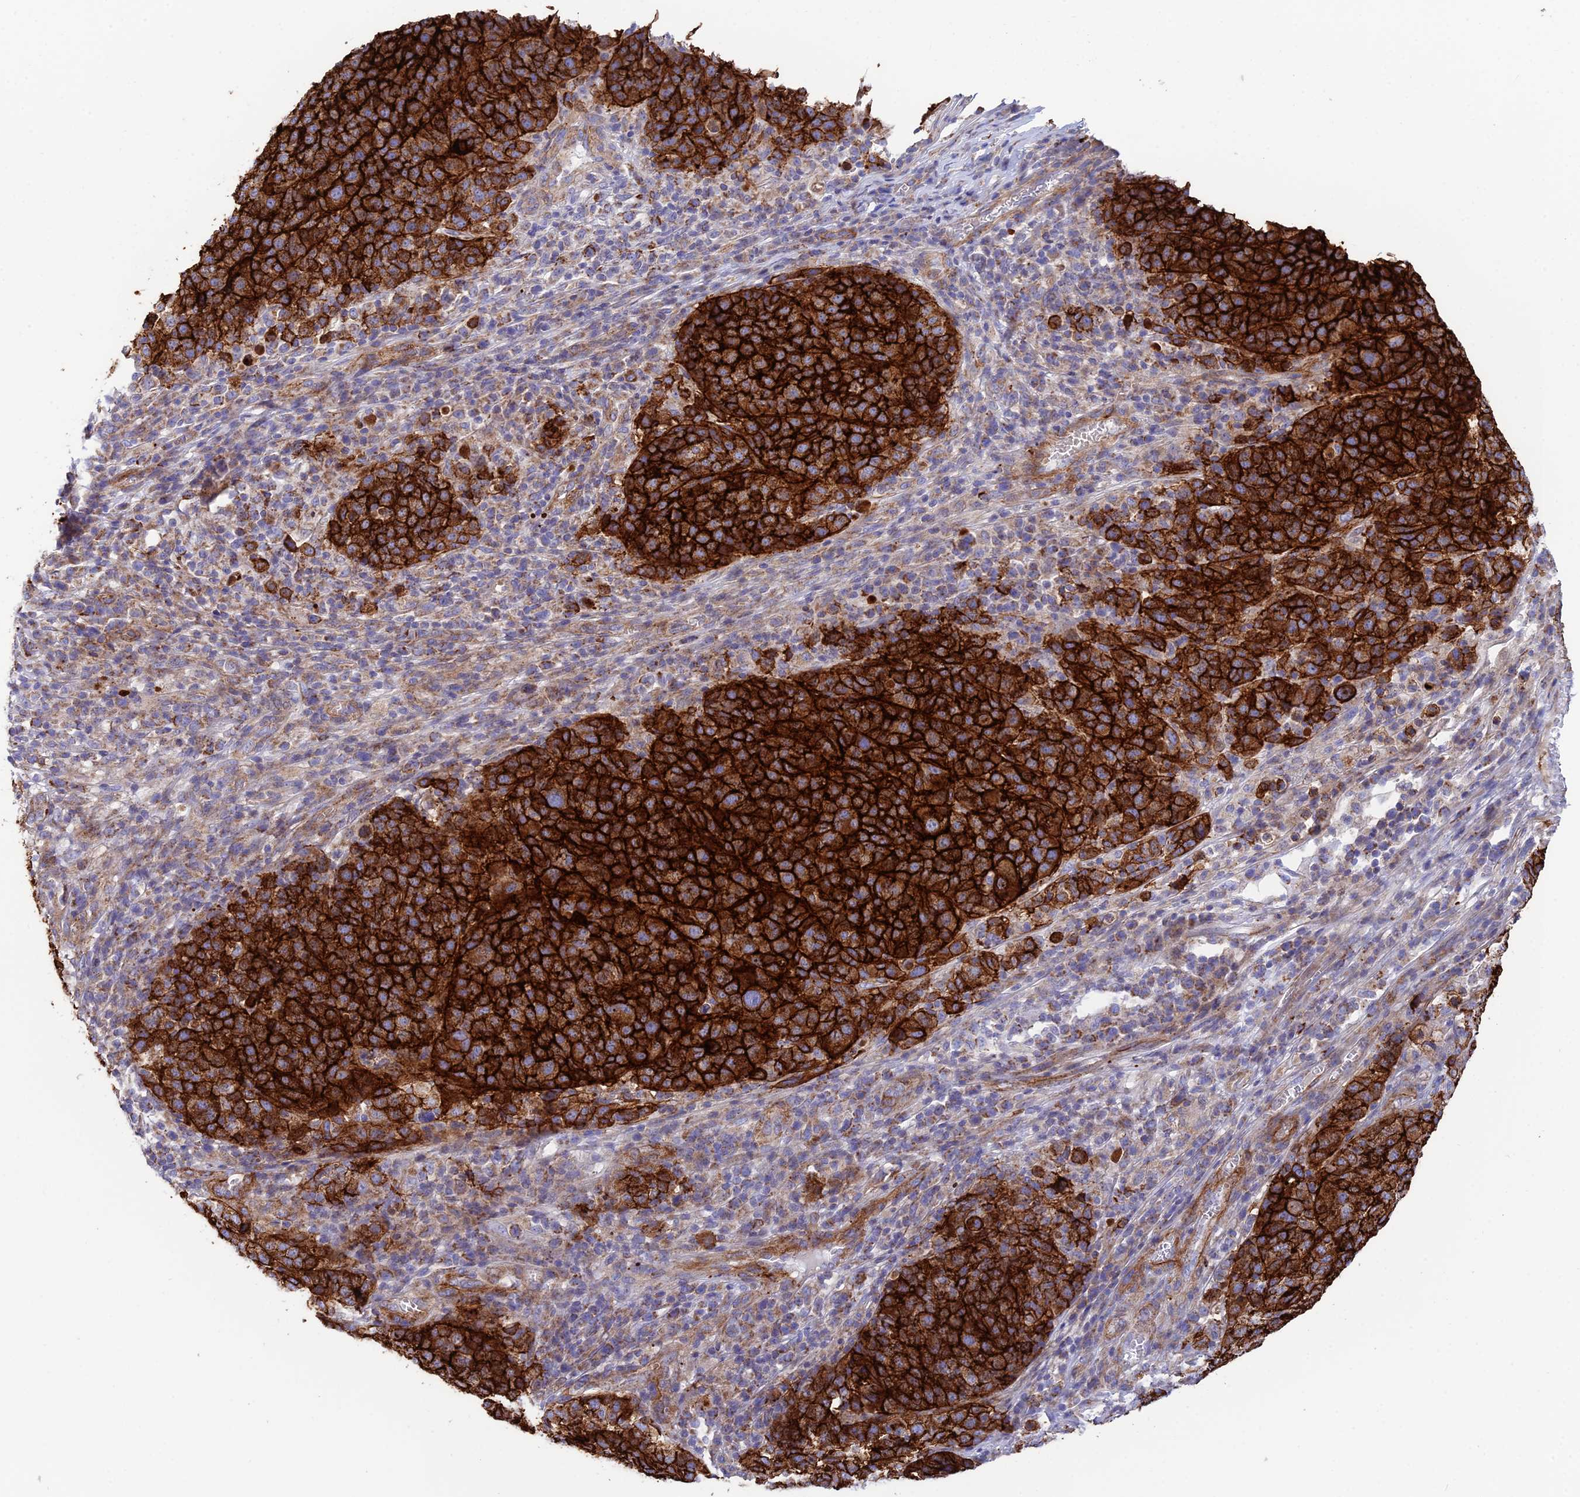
{"staining": {"intensity": "strong", "quantity": ">75%", "location": "cytoplasmic/membranous"}, "tissue": "melanoma", "cell_type": "Tumor cells", "image_type": "cancer", "snomed": [{"axis": "morphology", "description": "Malignant melanoma, Metastatic site"}, {"axis": "topography", "description": "Lymph node"}], "caption": "A high amount of strong cytoplasmic/membranous expression is appreciated in about >75% of tumor cells in melanoma tissue. The protein is shown in brown color, while the nuclei are stained blue.", "gene": "CSPG4", "patient": {"sex": "male", "age": 44}}